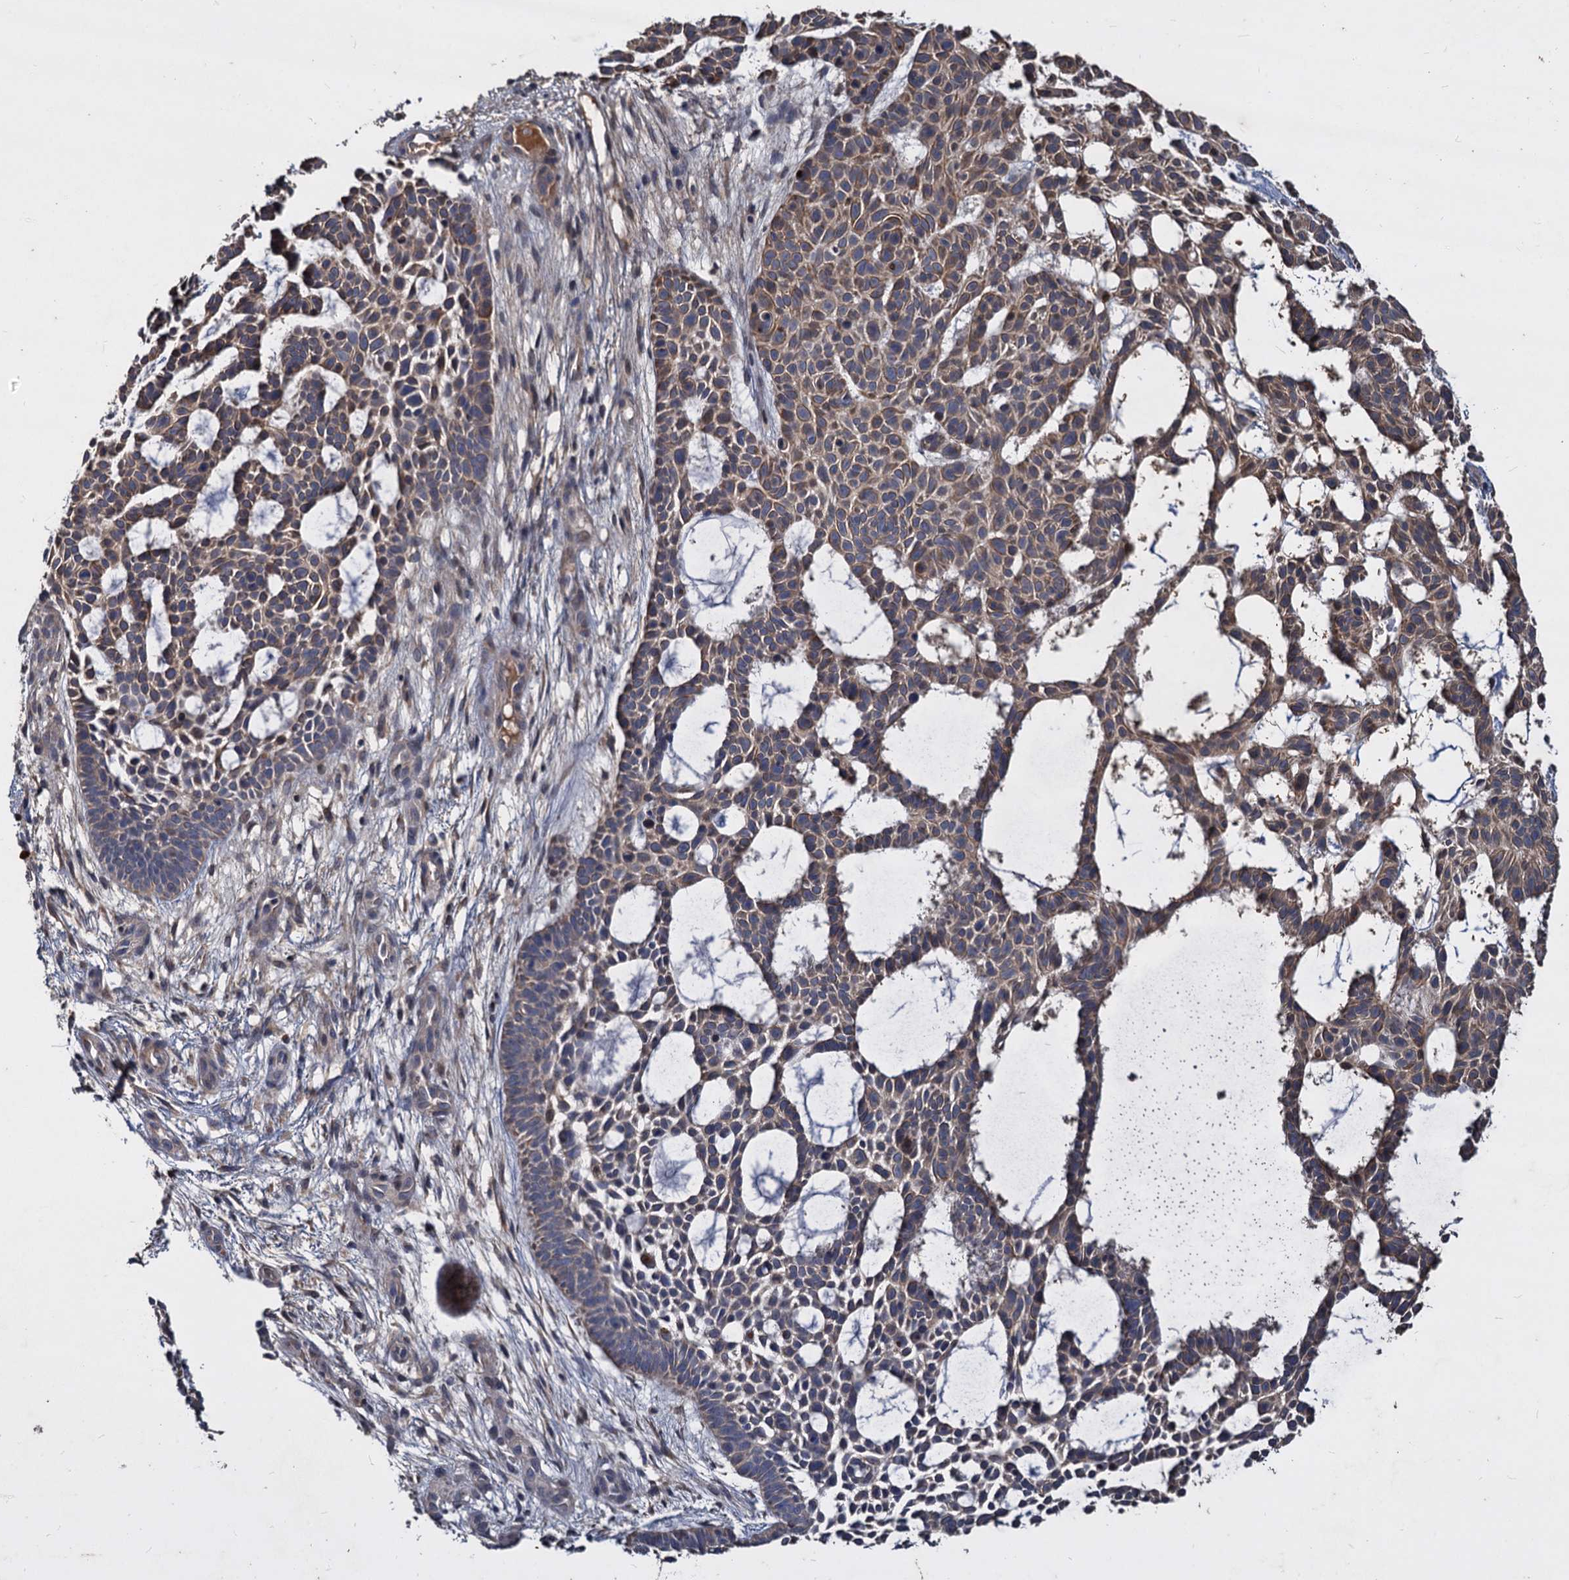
{"staining": {"intensity": "moderate", "quantity": "25%-75%", "location": "cytoplasmic/membranous"}, "tissue": "skin cancer", "cell_type": "Tumor cells", "image_type": "cancer", "snomed": [{"axis": "morphology", "description": "Basal cell carcinoma"}, {"axis": "topography", "description": "Skin"}], "caption": "Protein staining demonstrates moderate cytoplasmic/membranous expression in about 25%-75% of tumor cells in skin cancer (basal cell carcinoma).", "gene": "CCDC184", "patient": {"sex": "male", "age": 89}}